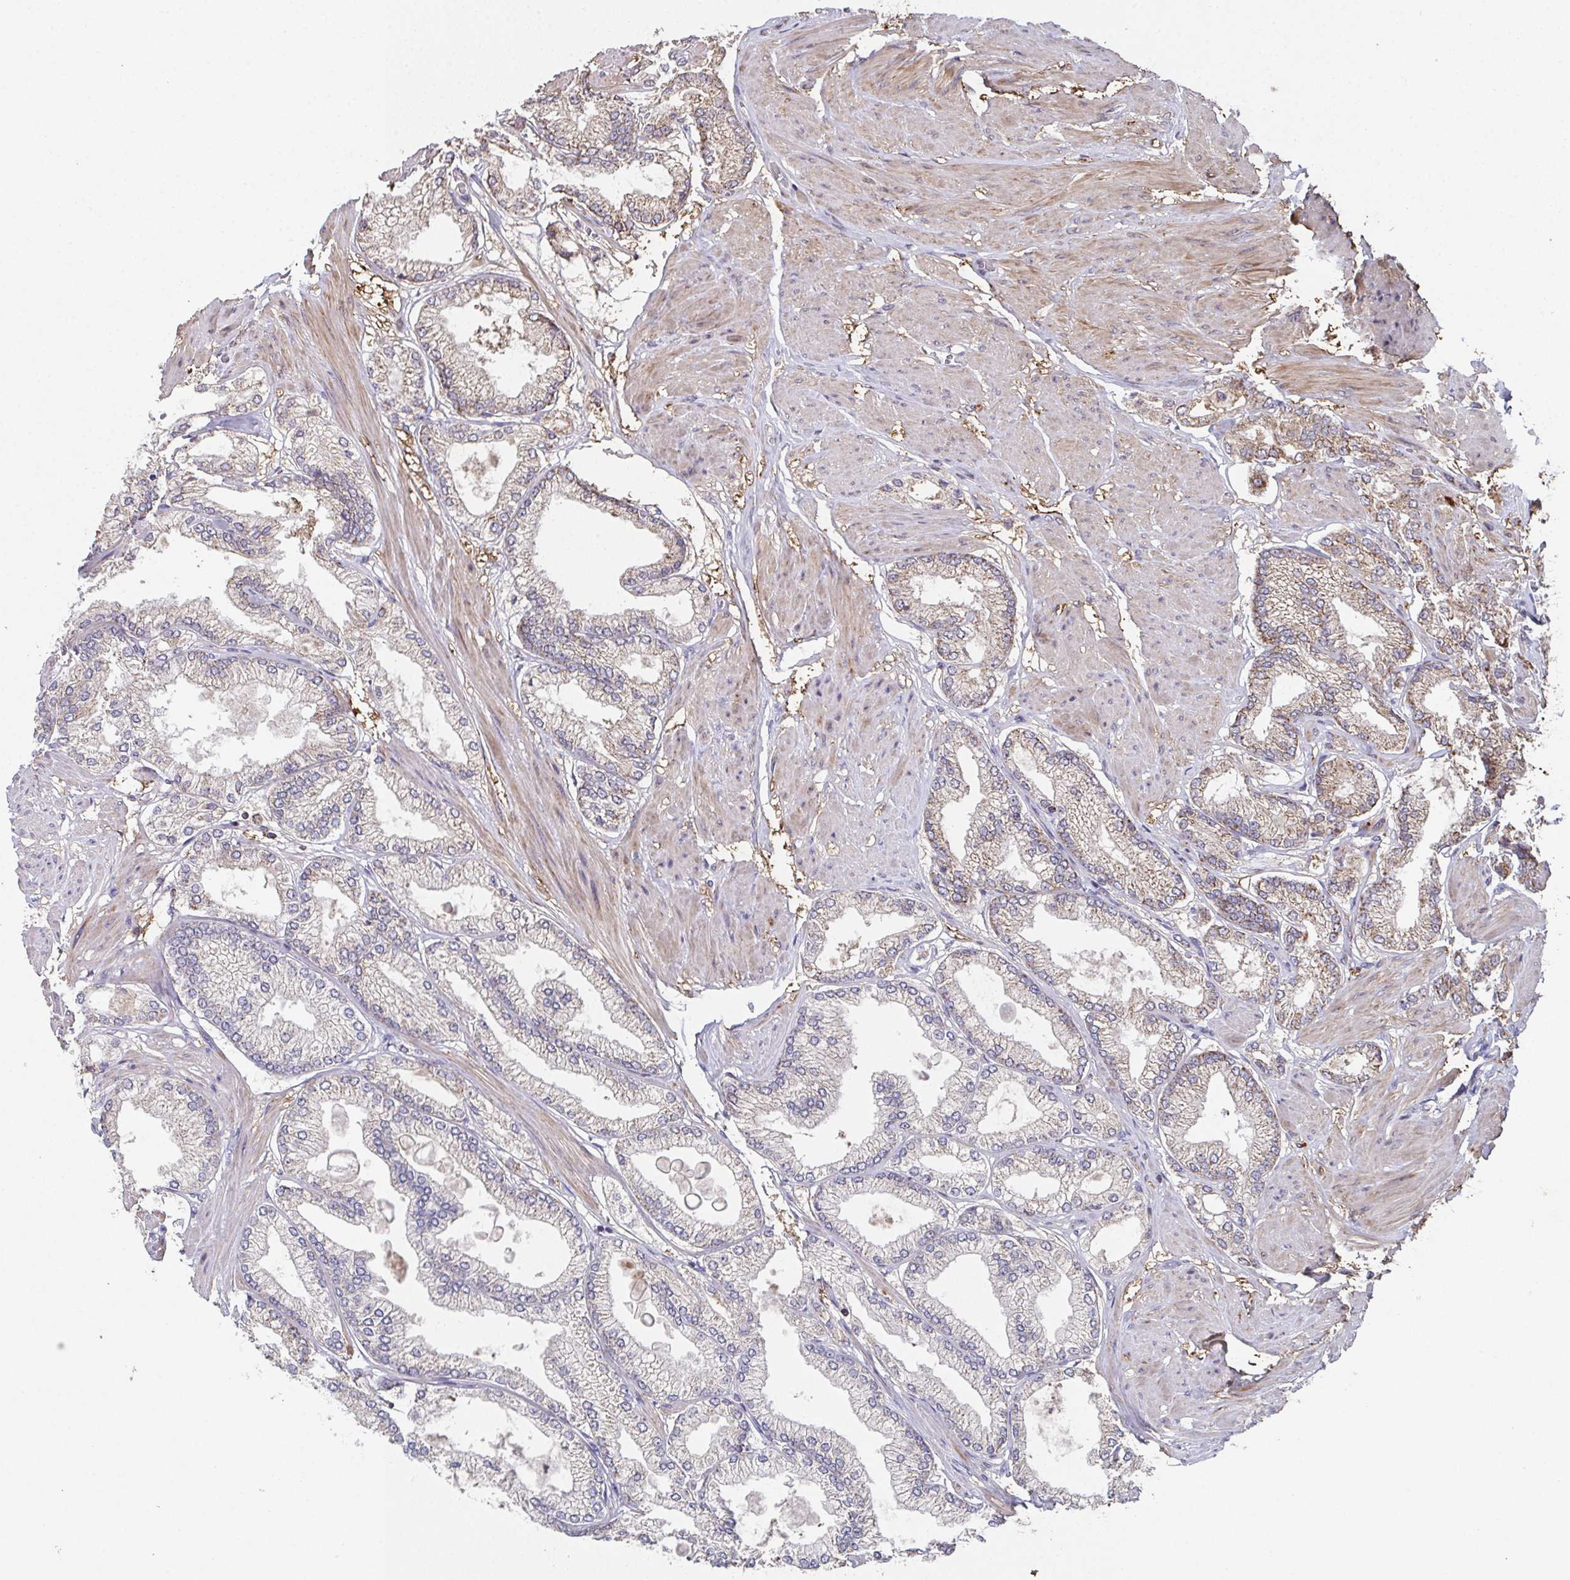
{"staining": {"intensity": "weak", "quantity": "25%-75%", "location": "cytoplasmic/membranous"}, "tissue": "prostate cancer", "cell_type": "Tumor cells", "image_type": "cancer", "snomed": [{"axis": "morphology", "description": "Adenocarcinoma, High grade"}, {"axis": "topography", "description": "Prostate"}], "caption": "Prostate adenocarcinoma (high-grade) stained with IHC shows weak cytoplasmic/membranous expression in about 25%-75% of tumor cells. The staining was performed using DAB (3,3'-diaminobenzidine), with brown indicating positive protein expression. Nuclei are stained blue with hematoxylin.", "gene": "MT-ND3", "patient": {"sex": "male", "age": 68}}